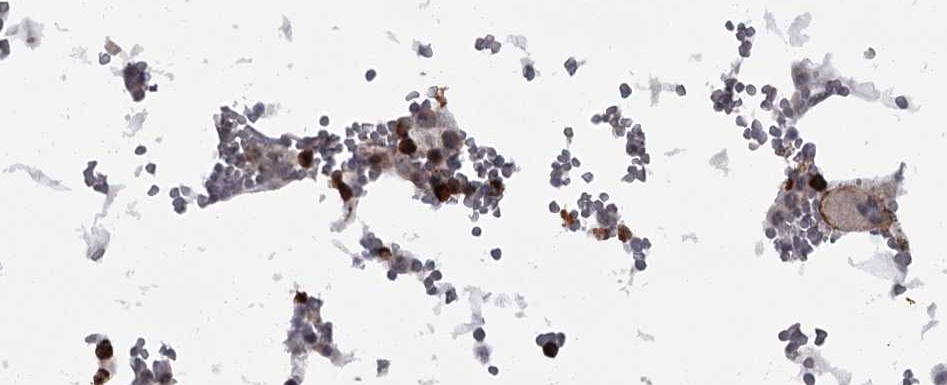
{"staining": {"intensity": "strong", "quantity": "25%-75%", "location": "nuclear"}, "tissue": "bone marrow", "cell_type": "Hematopoietic cells", "image_type": "normal", "snomed": [{"axis": "morphology", "description": "Normal tissue, NOS"}, {"axis": "topography", "description": "Bone marrow"}], "caption": "Immunohistochemistry (IHC) staining of benign bone marrow, which displays high levels of strong nuclear positivity in about 25%-75% of hematopoietic cells indicating strong nuclear protein expression. The staining was performed using DAB (brown) for protein detection and nuclei were counterstained in hematoxylin (blue).", "gene": "THAP9", "patient": {"sex": "male", "age": 70}}